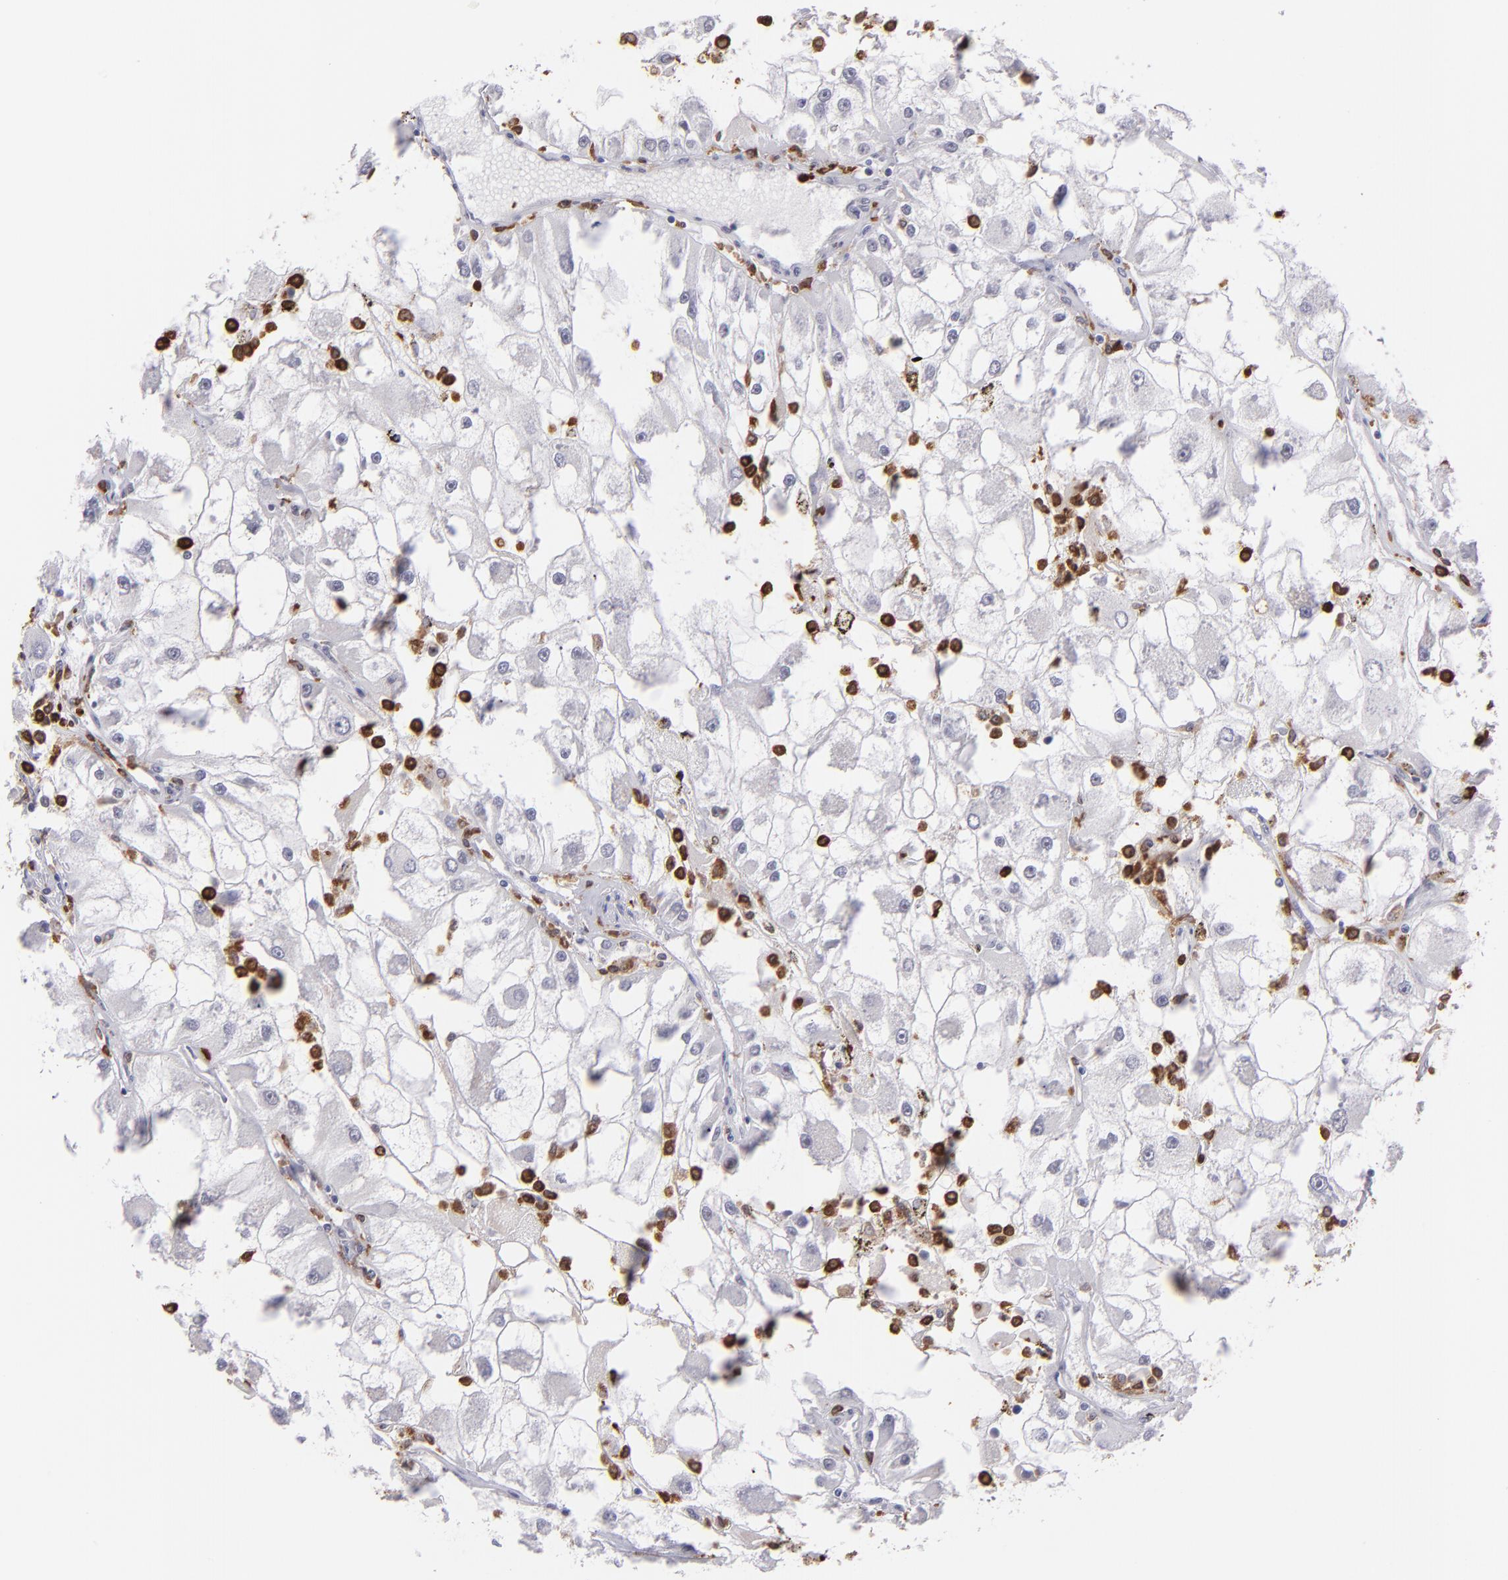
{"staining": {"intensity": "negative", "quantity": "none", "location": "none"}, "tissue": "renal cancer", "cell_type": "Tumor cells", "image_type": "cancer", "snomed": [{"axis": "morphology", "description": "Adenocarcinoma, NOS"}, {"axis": "topography", "description": "Kidney"}], "caption": "Immunohistochemistry (IHC) micrograph of neoplastic tissue: renal cancer (adenocarcinoma) stained with DAB reveals no significant protein positivity in tumor cells.", "gene": "NCF2", "patient": {"sex": "female", "age": 73}}